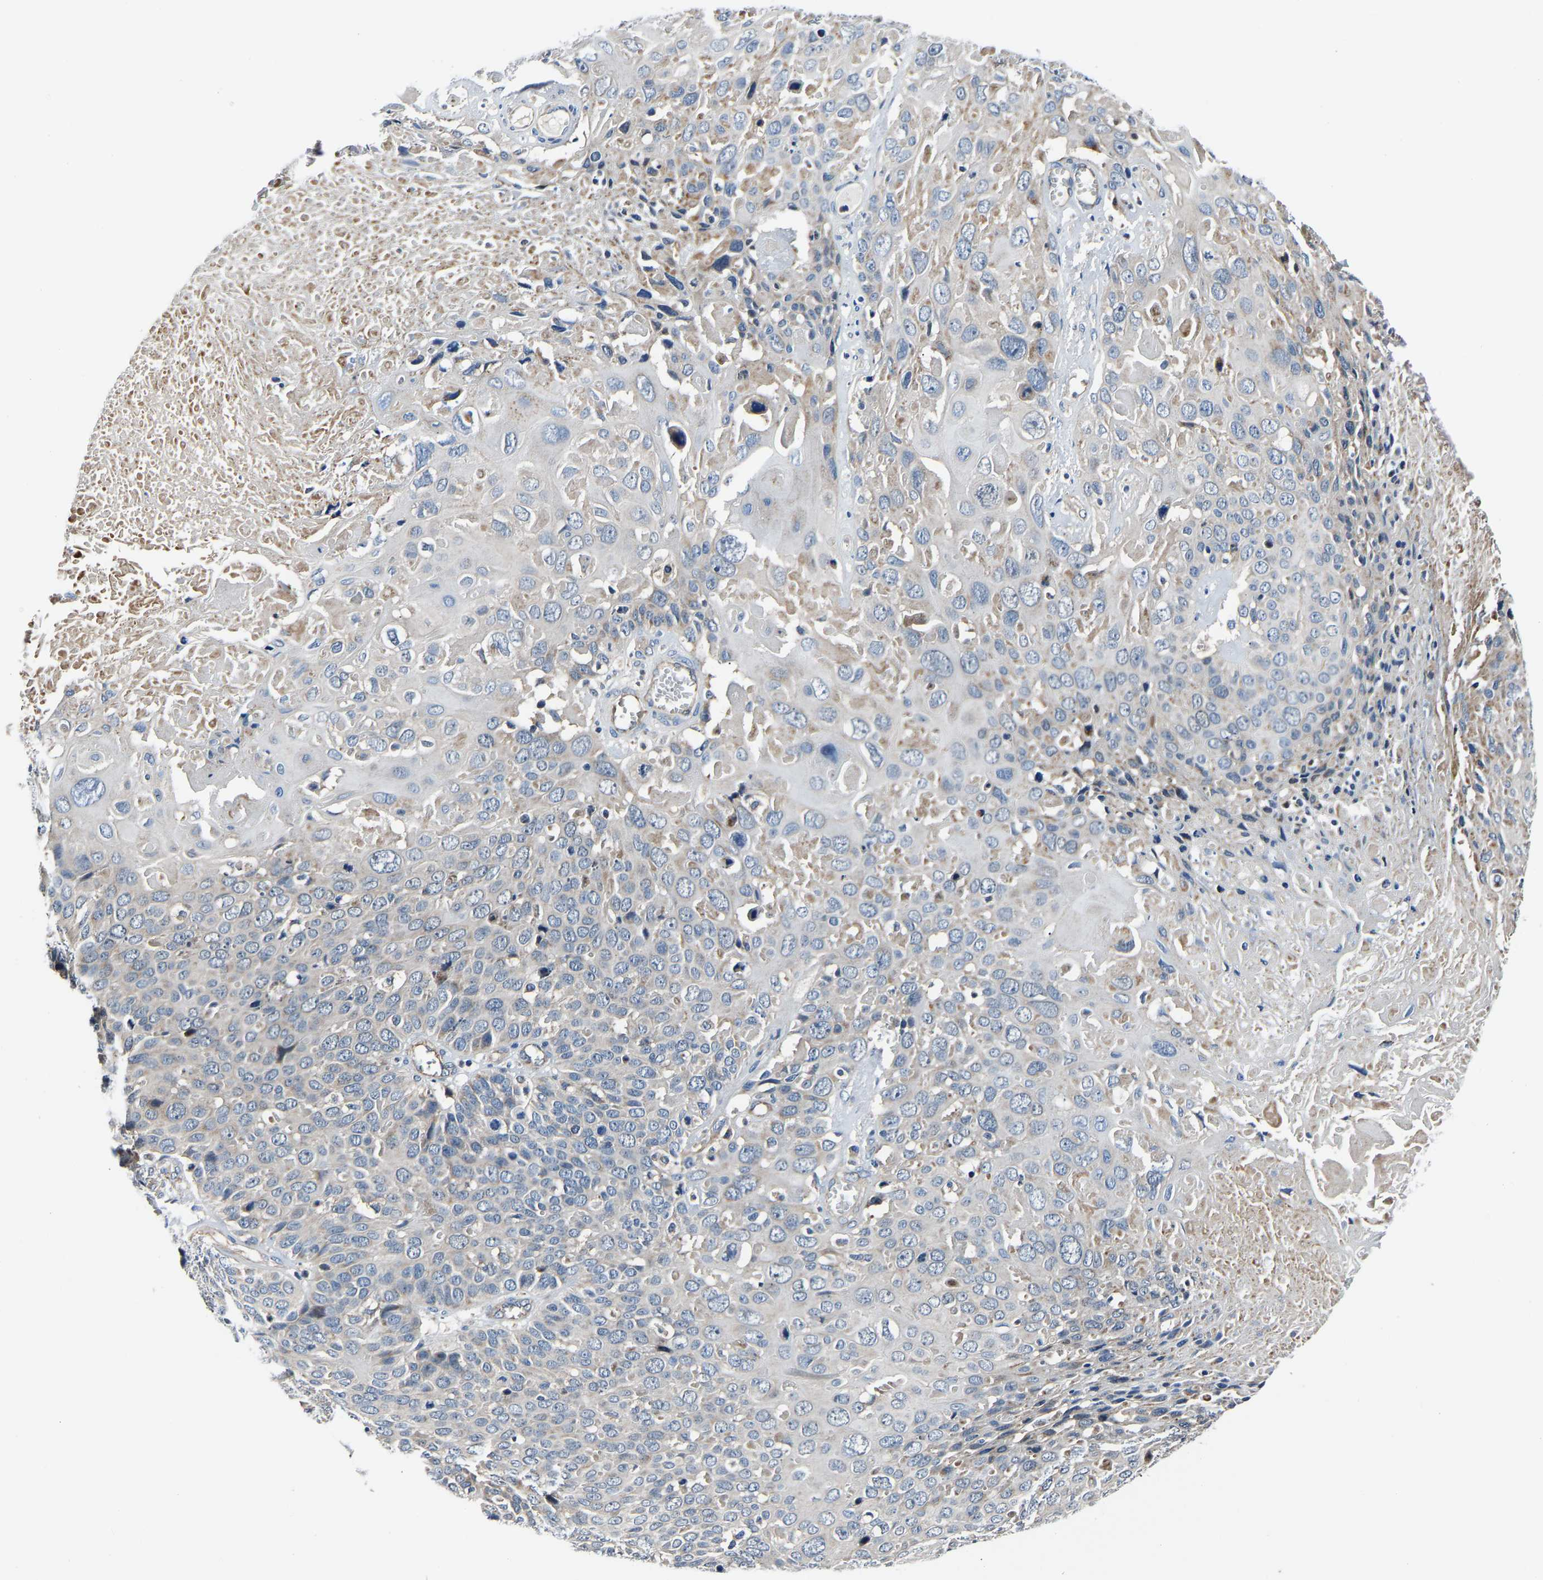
{"staining": {"intensity": "negative", "quantity": "none", "location": "none"}, "tissue": "cervical cancer", "cell_type": "Tumor cells", "image_type": "cancer", "snomed": [{"axis": "morphology", "description": "Squamous cell carcinoma, NOS"}, {"axis": "topography", "description": "Cervix"}], "caption": "Tumor cells are negative for protein expression in human cervical cancer (squamous cell carcinoma).", "gene": "GGCT", "patient": {"sex": "female", "age": 74}}